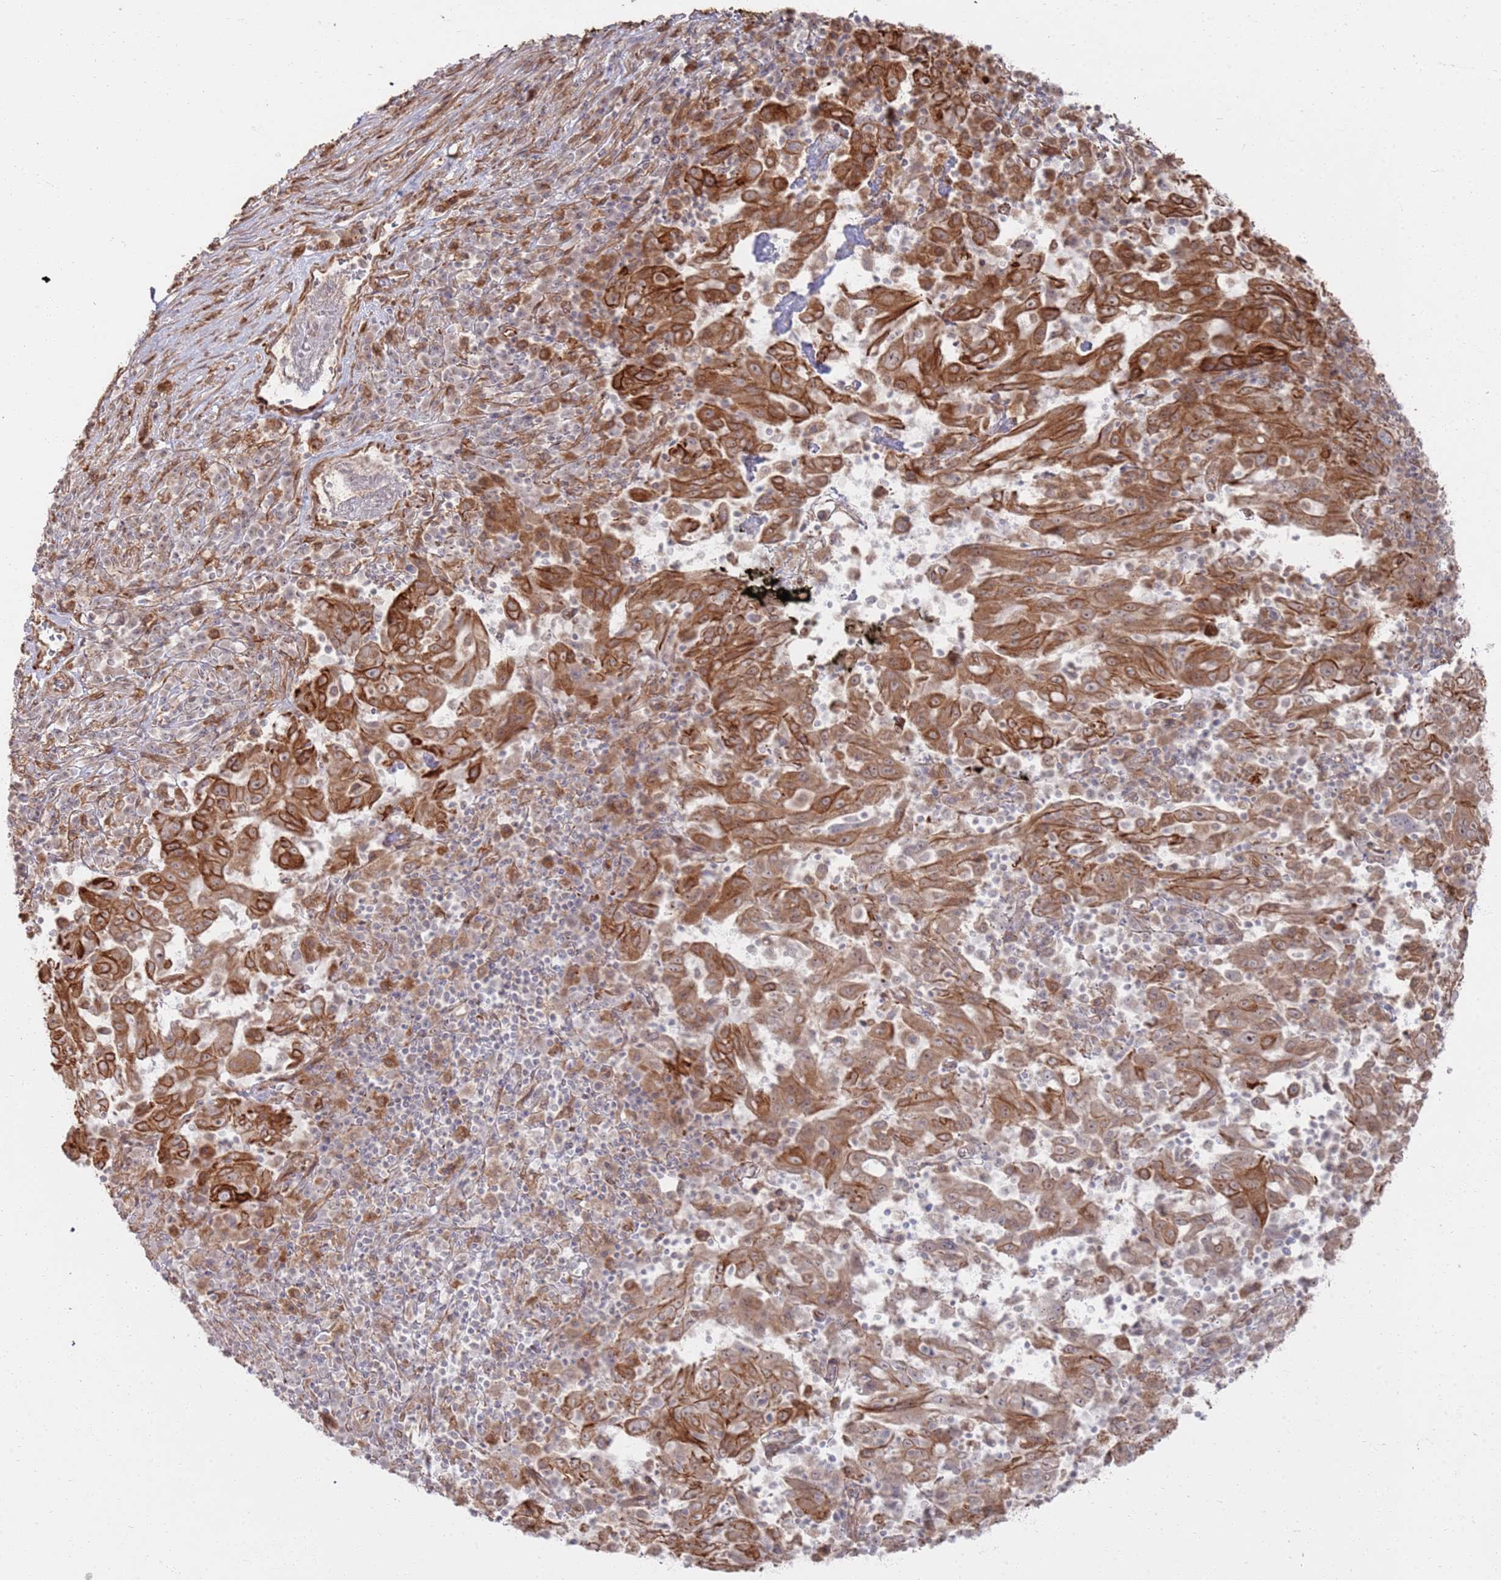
{"staining": {"intensity": "strong", "quantity": ">75%", "location": "cytoplasmic/membranous"}, "tissue": "pancreatic cancer", "cell_type": "Tumor cells", "image_type": "cancer", "snomed": [{"axis": "morphology", "description": "Adenocarcinoma, NOS"}, {"axis": "topography", "description": "Pancreas"}], "caption": "Tumor cells reveal high levels of strong cytoplasmic/membranous staining in about >75% of cells in pancreatic cancer.", "gene": "PHF21A", "patient": {"sex": "male", "age": 63}}